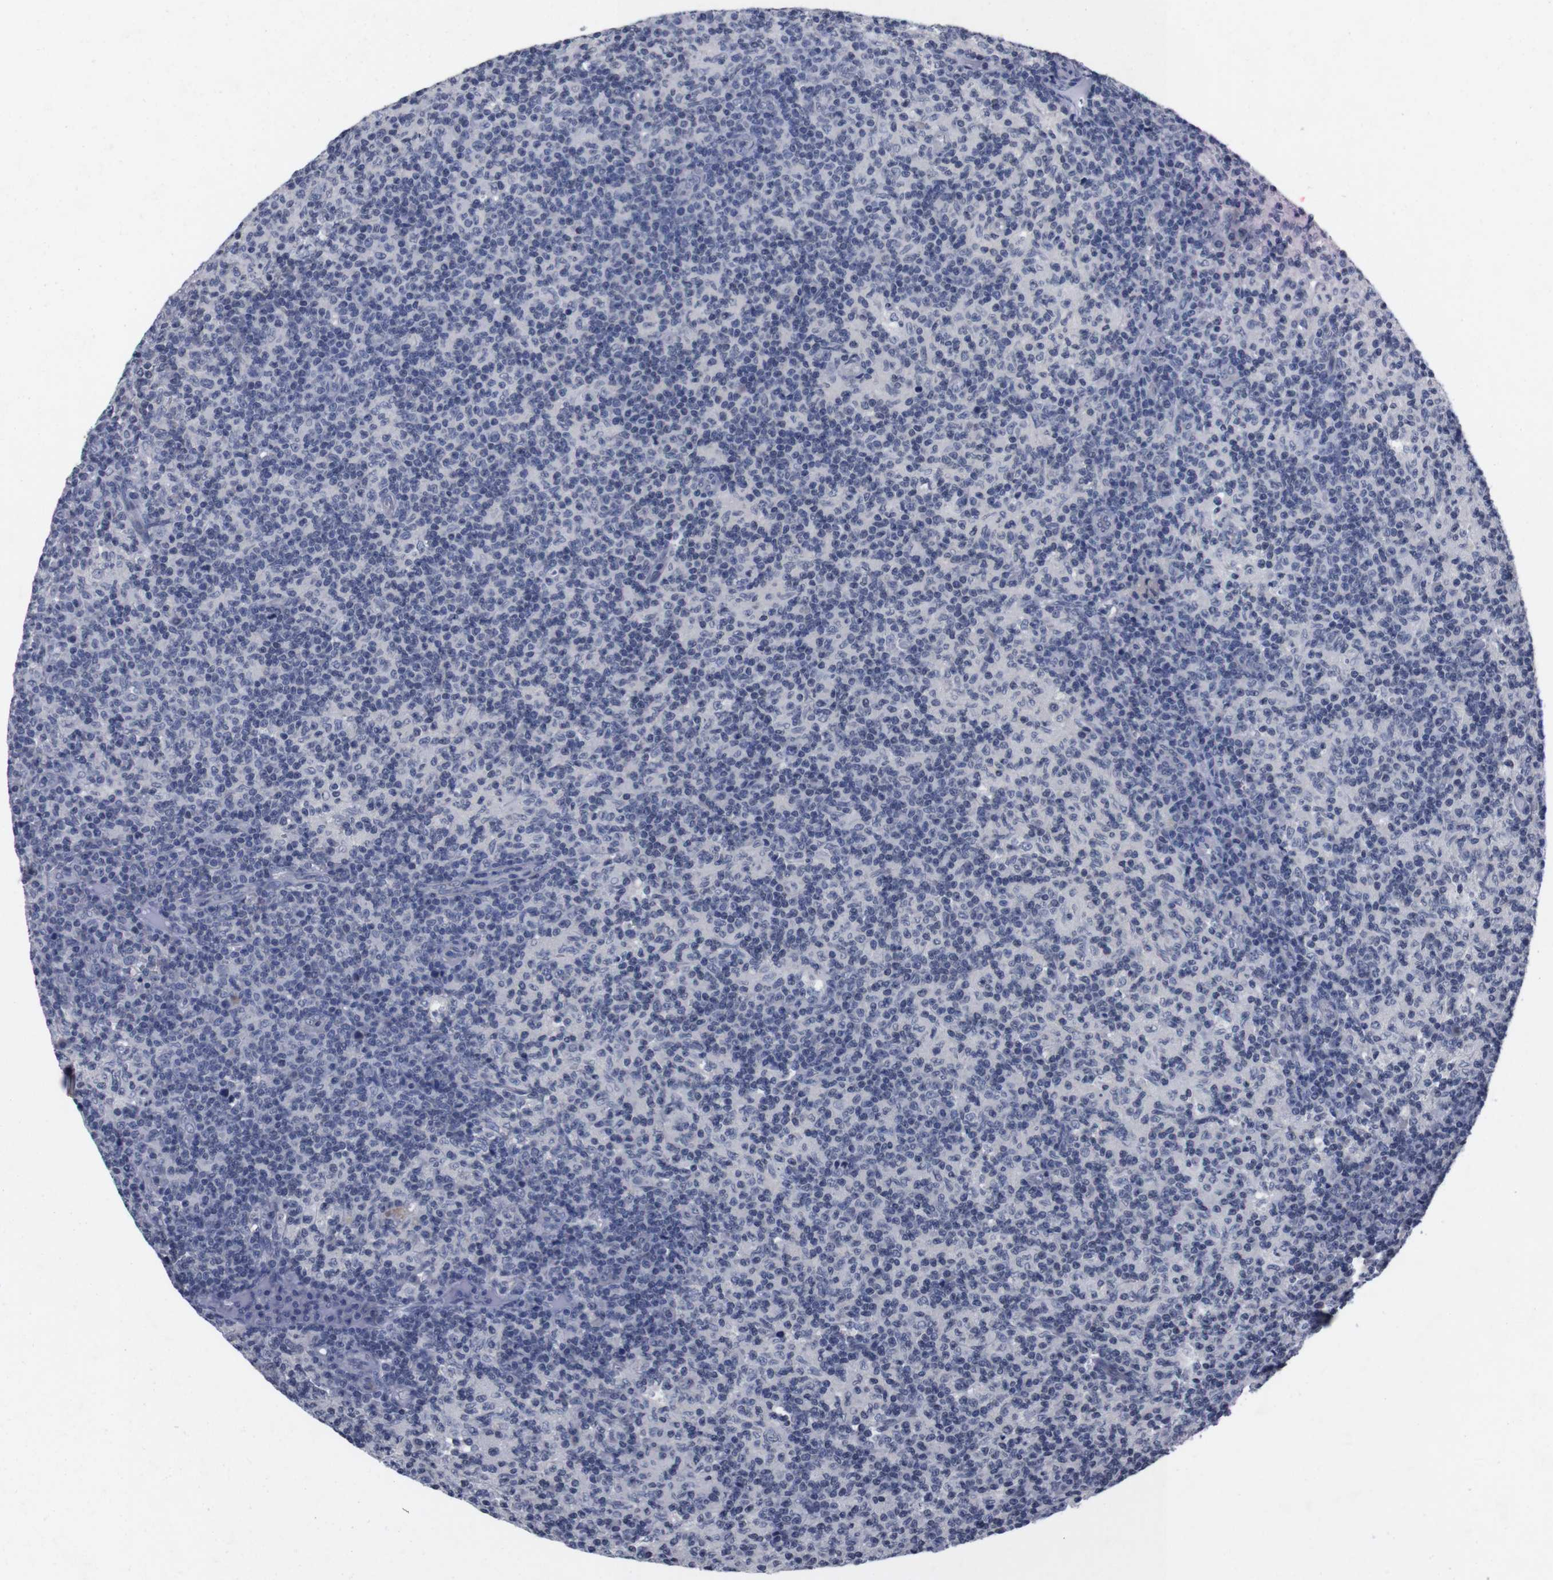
{"staining": {"intensity": "negative", "quantity": "none", "location": "none"}, "tissue": "lymph node", "cell_type": "Germinal center cells", "image_type": "normal", "snomed": [{"axis": "morphology", "description": "Normal tissue, NOS"}, {"axis": "morphology", "description": "Inflammation, NOS"}, {"axis": "topography", "description": "Lymph node"}], "caption": "This photomicrograph is of normal lymph node stained with IHC to label a protein in brown with the nuclei are counter-stained blue. There is no positivity in germinal center cells.", "gene": "TNFRSF21", "patient": {"sex": "male", "age": 55}}